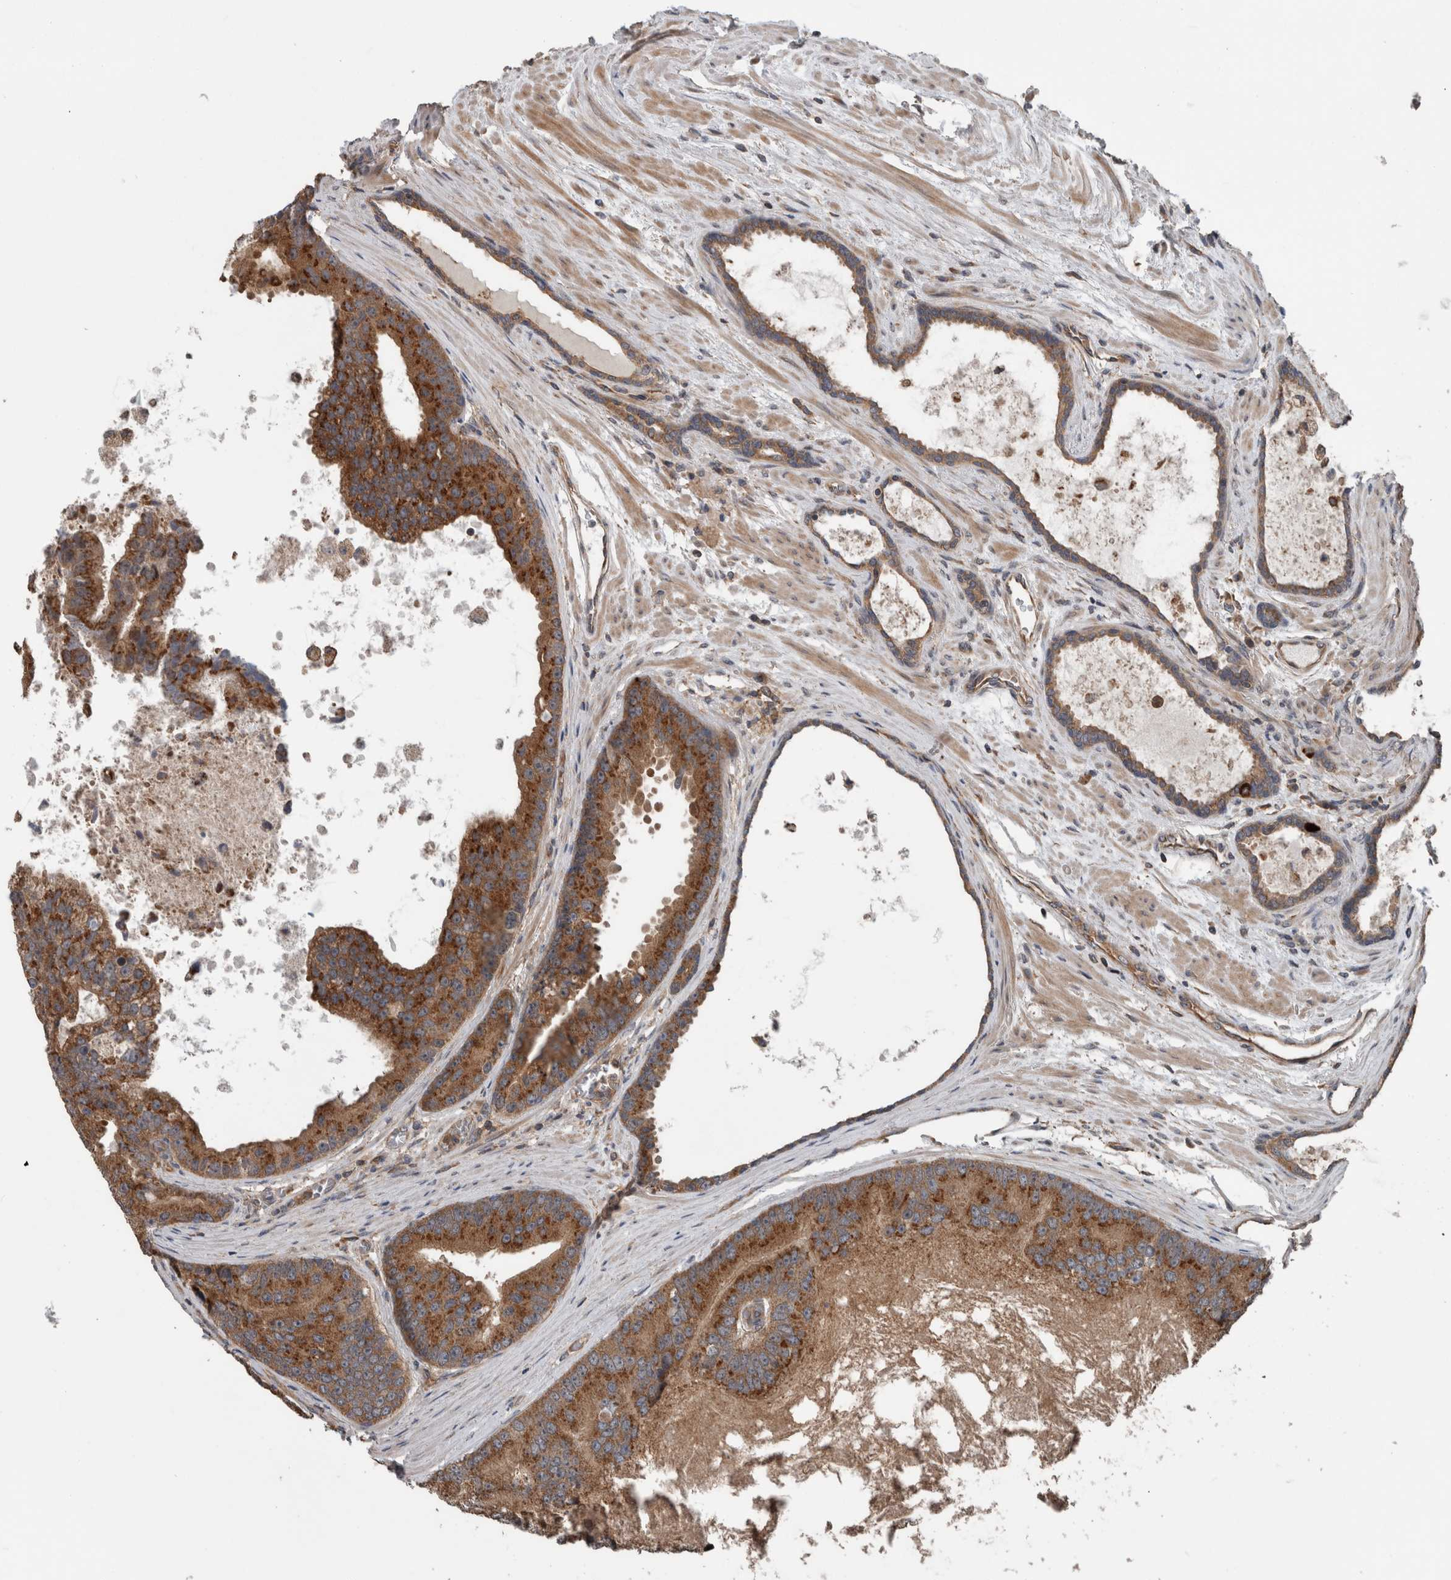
{"staining": {"intensity": "moderate", "quantity": ">75%", "location": "cytoplasmic/membranous"}, "tissue": "prostate cancer", "cell_type": "Tumor cells", "image_type": "cancer", "snomed": [{"axis": "morphology", "description": "Adenocarcinoma, High grade"}, {"axis": "topography", "description": "Prostate"}], "caption": "Brown immunohistochemical staining in human prostate cancer (adenocarcinoma (high-grade)) exhibits moderate cytoplasmic/membranous staining in approximately >75% of tumor cells. The protein of interest is stained brown, and the nuclei are stained in blue (DAB (3,3'-diaminobenzidine) IHC with brightfield microscopy, high magnification).", "gene": "RIOK3", "patient": {"sex": "male", "age": 70}}